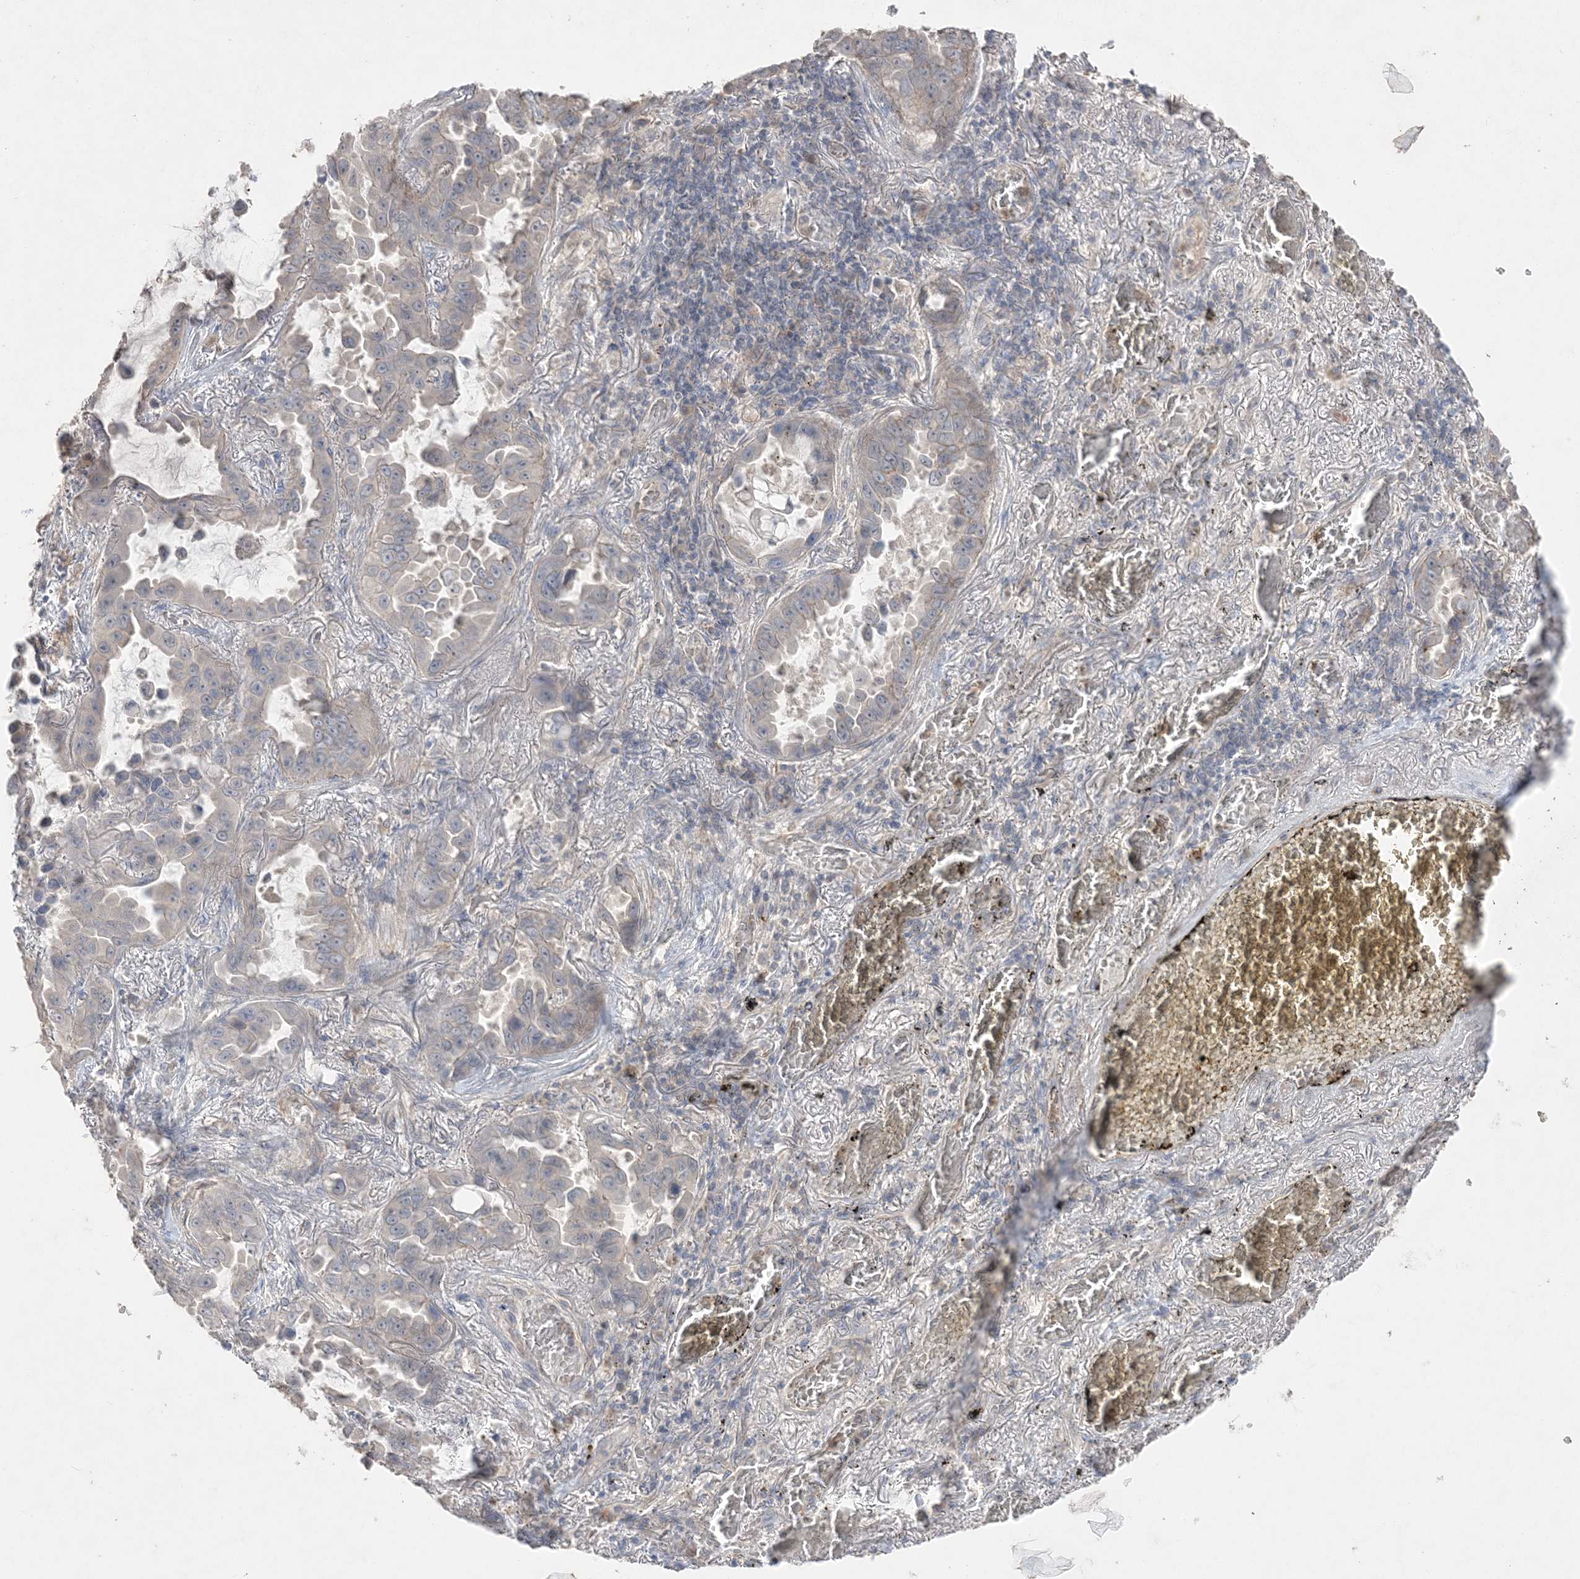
{"staining": {"intensity": "moderate", "quantity": "<25%", "location": "cytoplasmic/membranous"}, "tissue": "lung cancer", "cell_type": "Tumor cells", "image_type": "cancer", "snomed": [{"axis": "morphology", "description": "Adenocarcinoma, NOS"}, {"axis": "topography", "description": "Lung"}], "caption": "Immunohistochemistry (IHC) (DAB) staining of human lung cancer reveals moderate cytoplasmic/membranous protein positivity in approximately <25% of tumor cells.", "gene": "SH3BP4", "patient": {"sex": "male", "age": 64}}